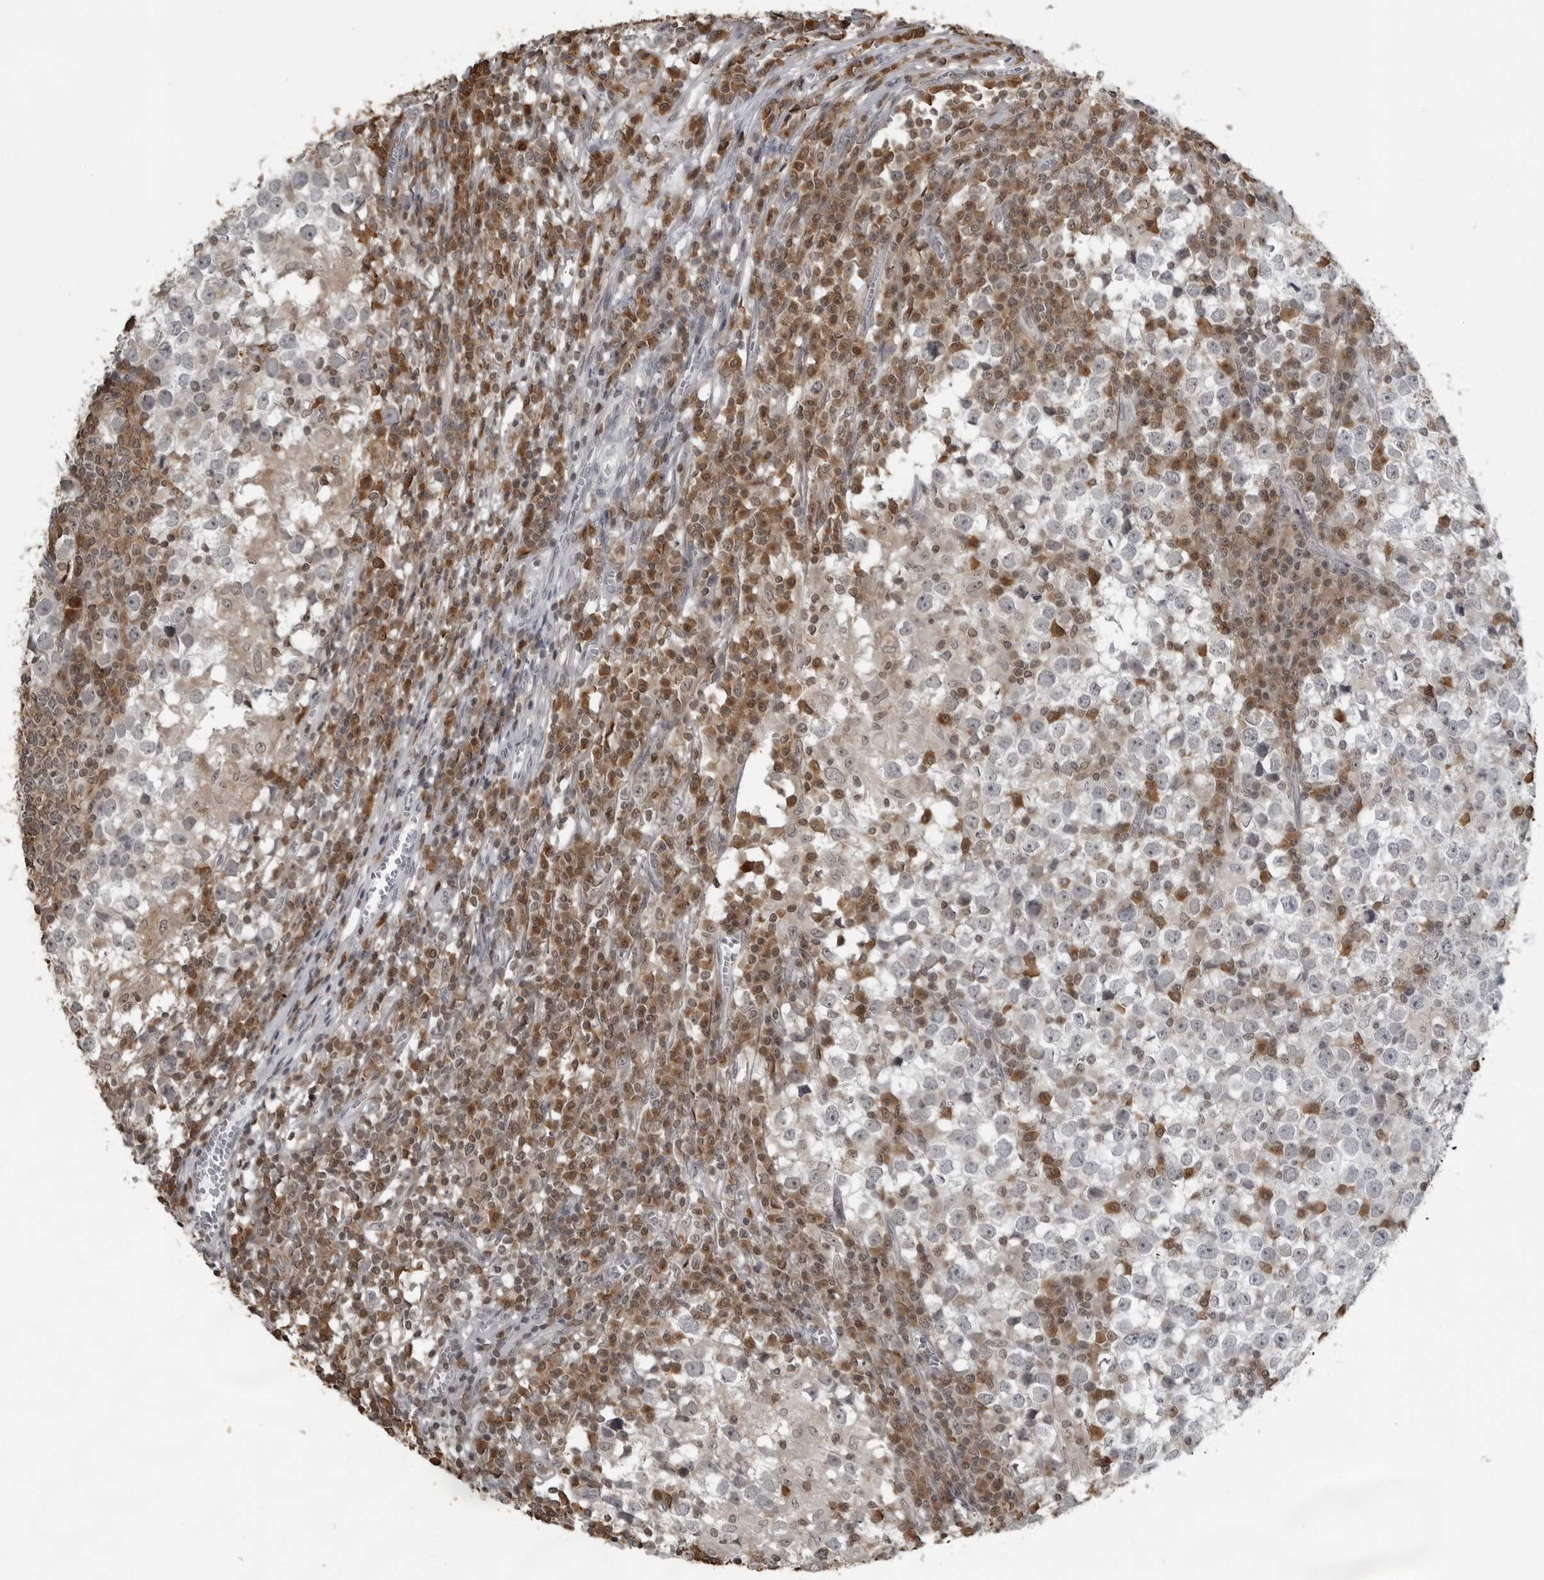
{"staining": {"intensity": "weak", "quantity": "<25%", "location": "nuclear"}, "tissue": "testis cancer", "cell_type": "Tumor cells", "image_type": "cancer", "snomed": [{"axis": "morphology", "description": "Seminoma, NOS"}, {"axis": "topography", "description": "Testis"}], "caption": "Tumor cells are negative for protein expression in human testis cancer. (Brightfield microscopy of DAB (3,3'-diaminobenzidine) immunohistochemistry at high magnification).", "gene": "RTCA", "patient": {"sex": "male", "age": 65}}